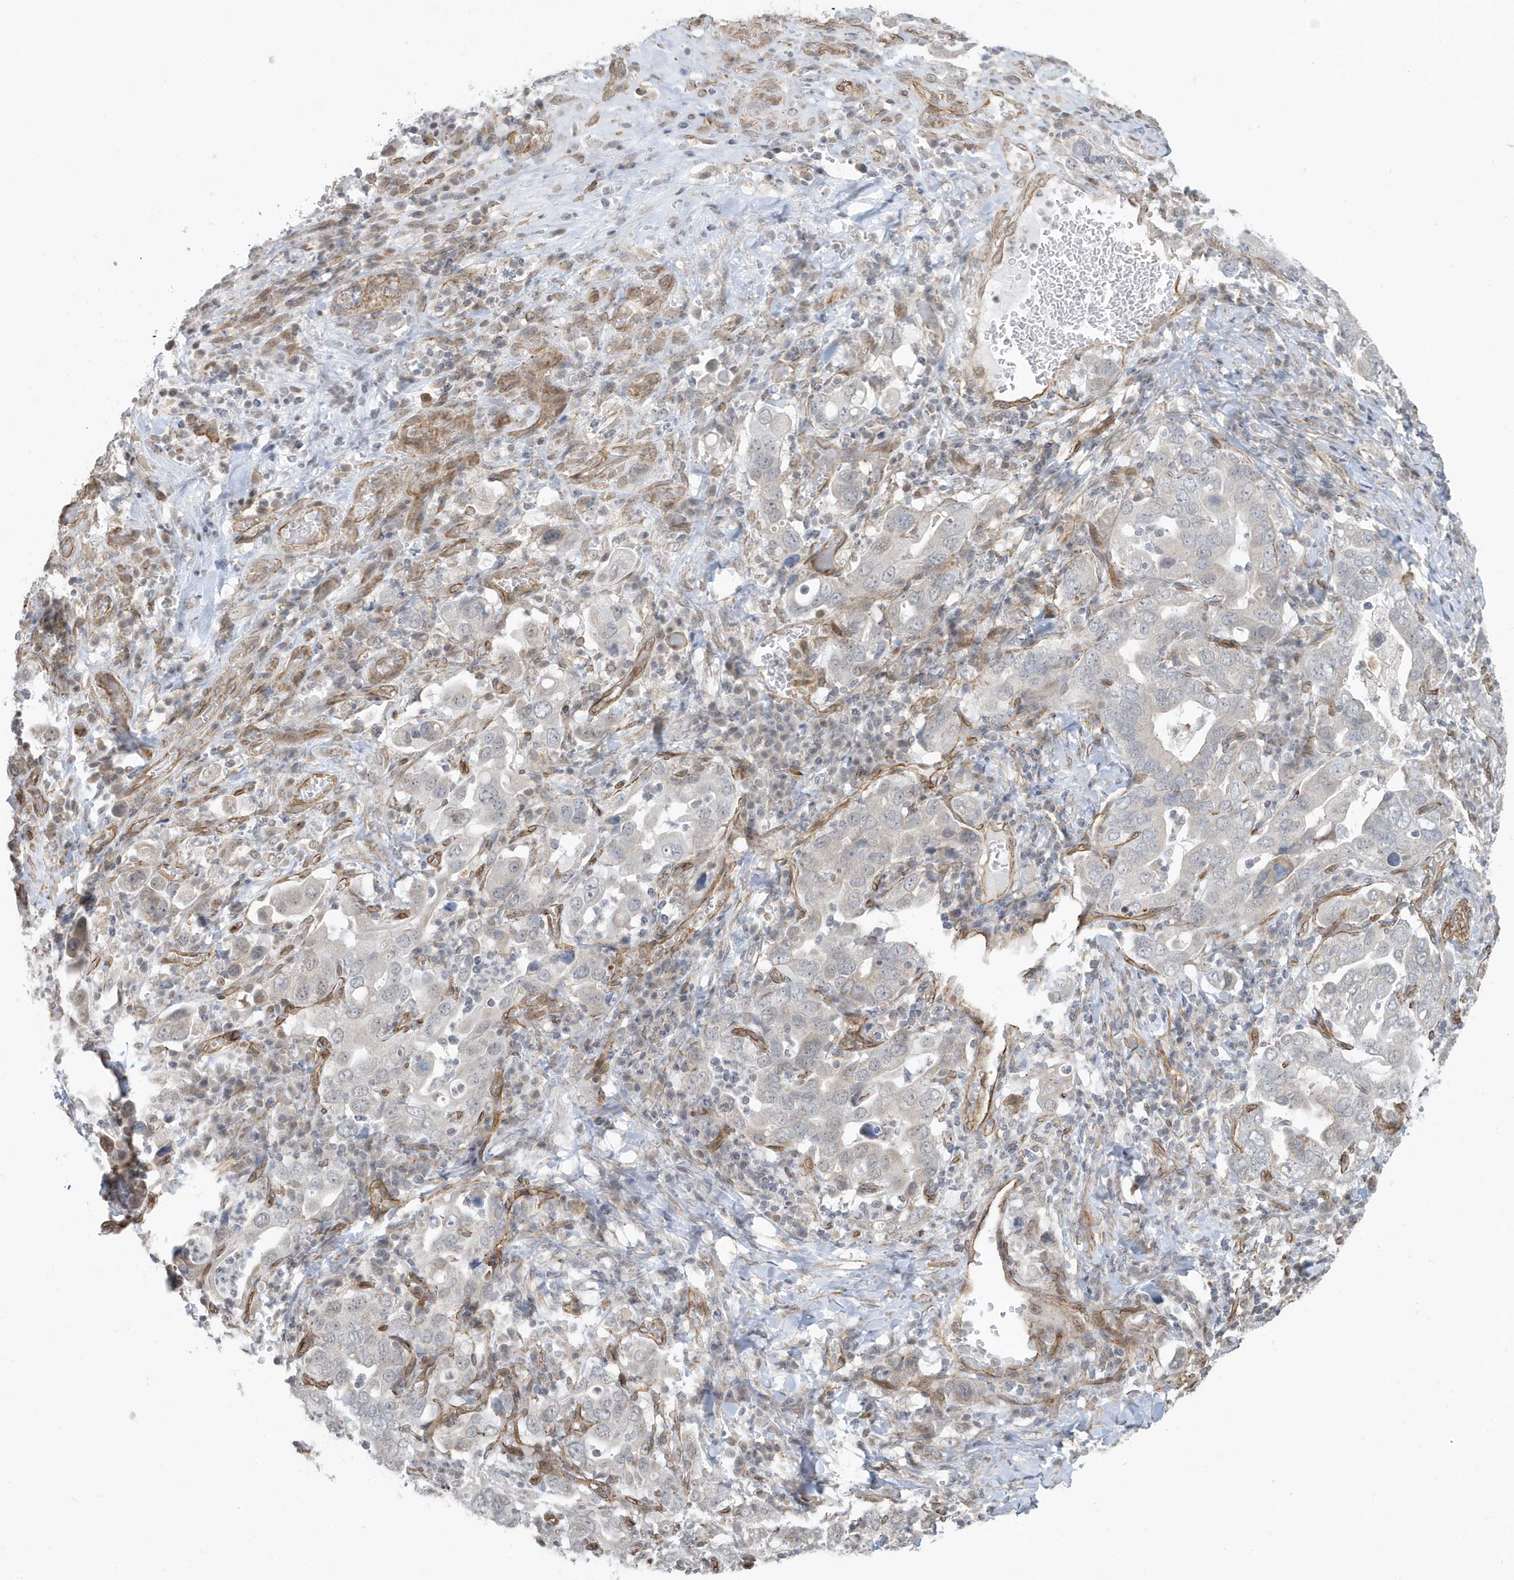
{"staining": {"intensity": "negative", "quantity": "none", "location": "none"}, "tissue": "stomach cancer", "cell_type": "Tumor cells", "image_type": "cancer", "snomed": [{"axis": "morphology", "description": "Adenocarcinoma, NOS"}, {"axis": "topography", "description": "Stomach, upper"}], "caption": "There is no significant expression in tumor cells of stomach adenocarcinoma.", "gene": "CHCHD4", "patient": {"sex": "male", "age": 62}}